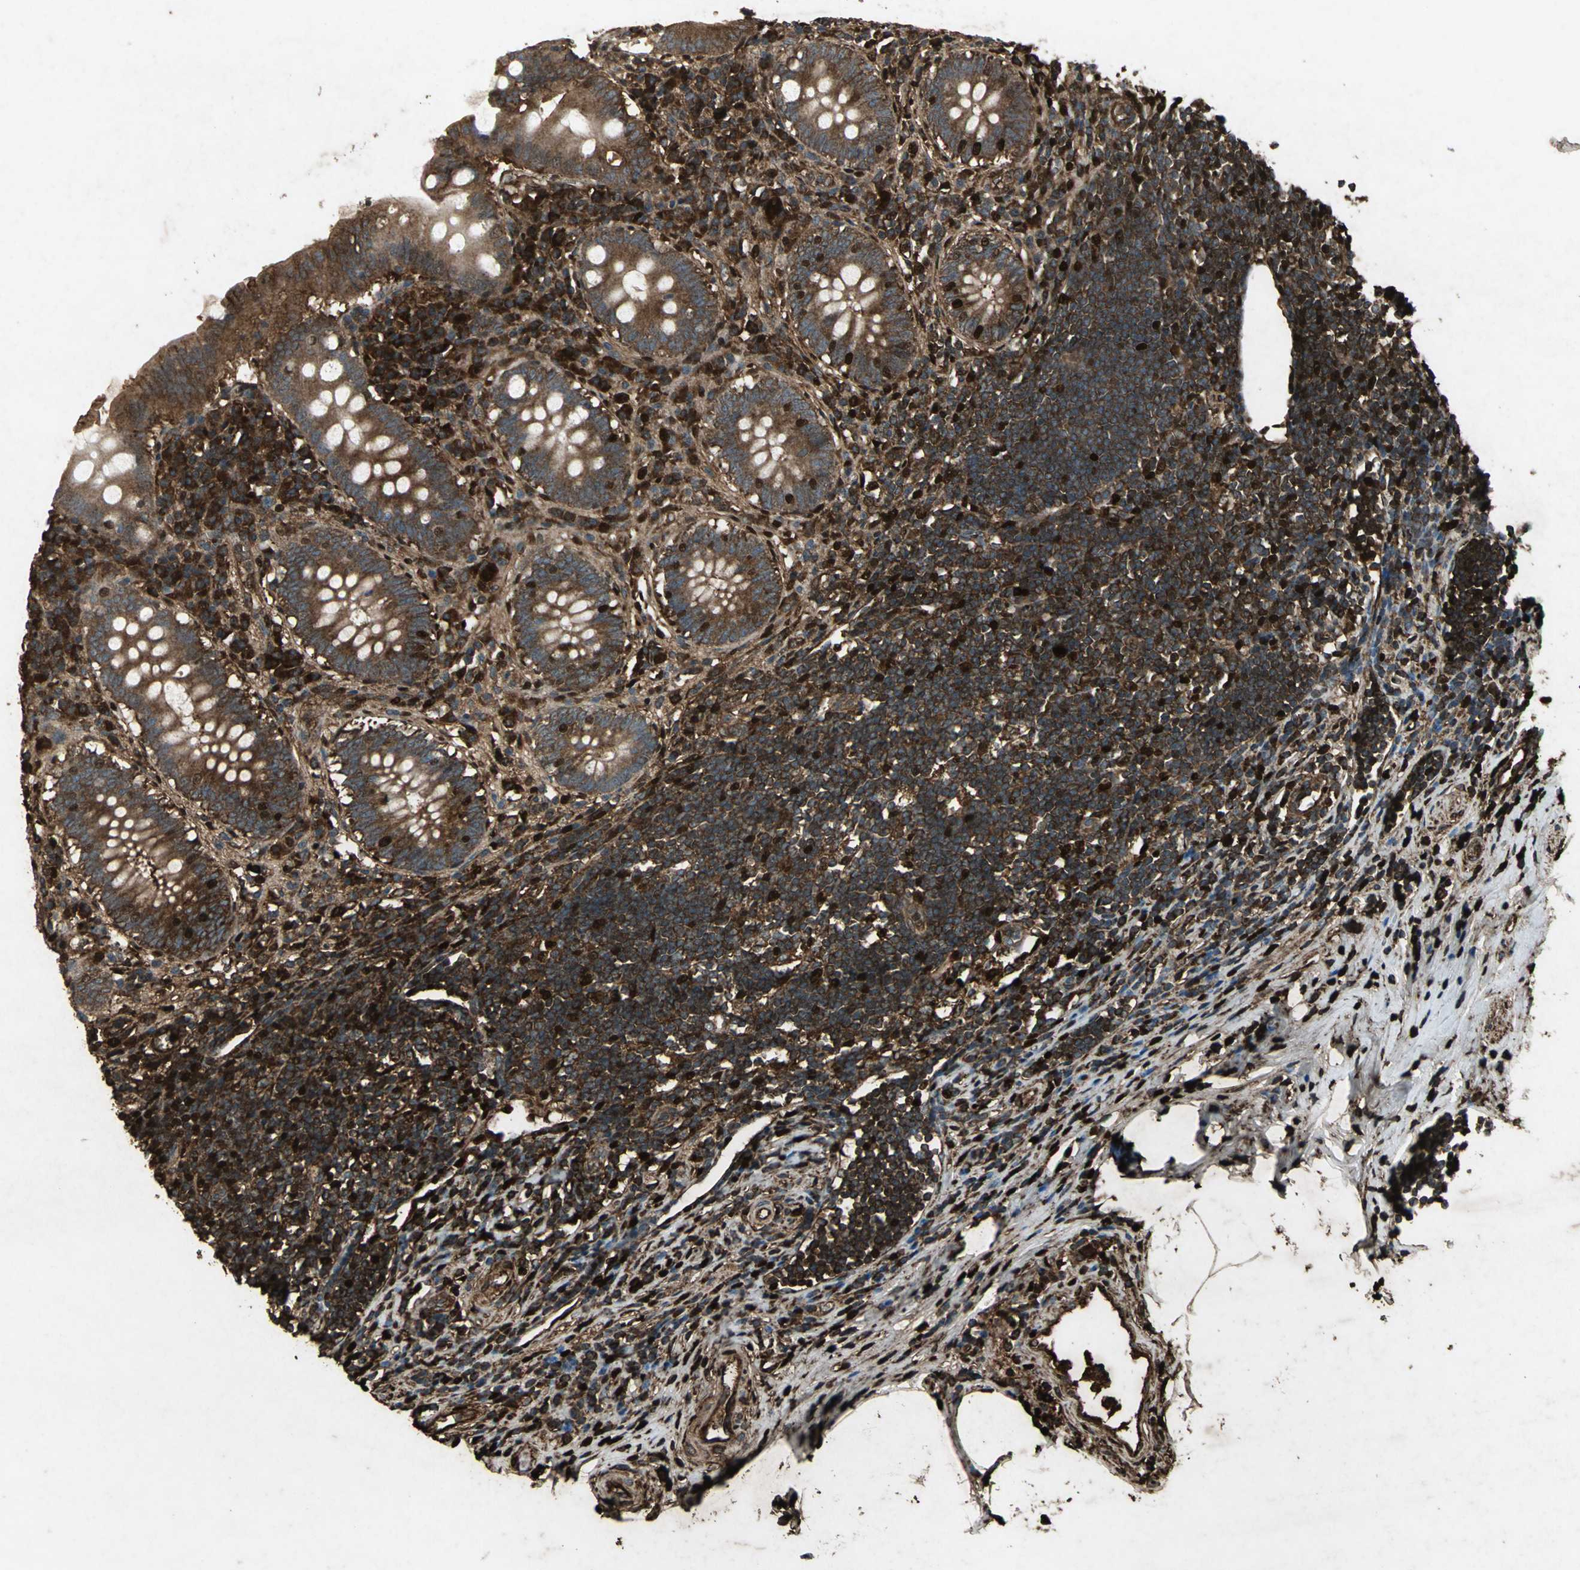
{"staining": {"intensity": "strong", "quantity": ">75%", "location": "cytoplasmic/membranous"}, "tissue": "appendix", "cell_type": "Glandular cells", "image_type": "normal", "snomed": [{"axis": "morphology", "description": "Normal tissue, NOS"}, {"axis": "topography", "description": "Appendix"}], "caption": "The histopathology image shows immunohistochemical staining of benign appendix. There is strong cytoplasmic/membranous positivity is present in approximately >75% of glandular cells.", "gene": "SEPTIN4", "patient": {"sex": "female", "age": 50}}